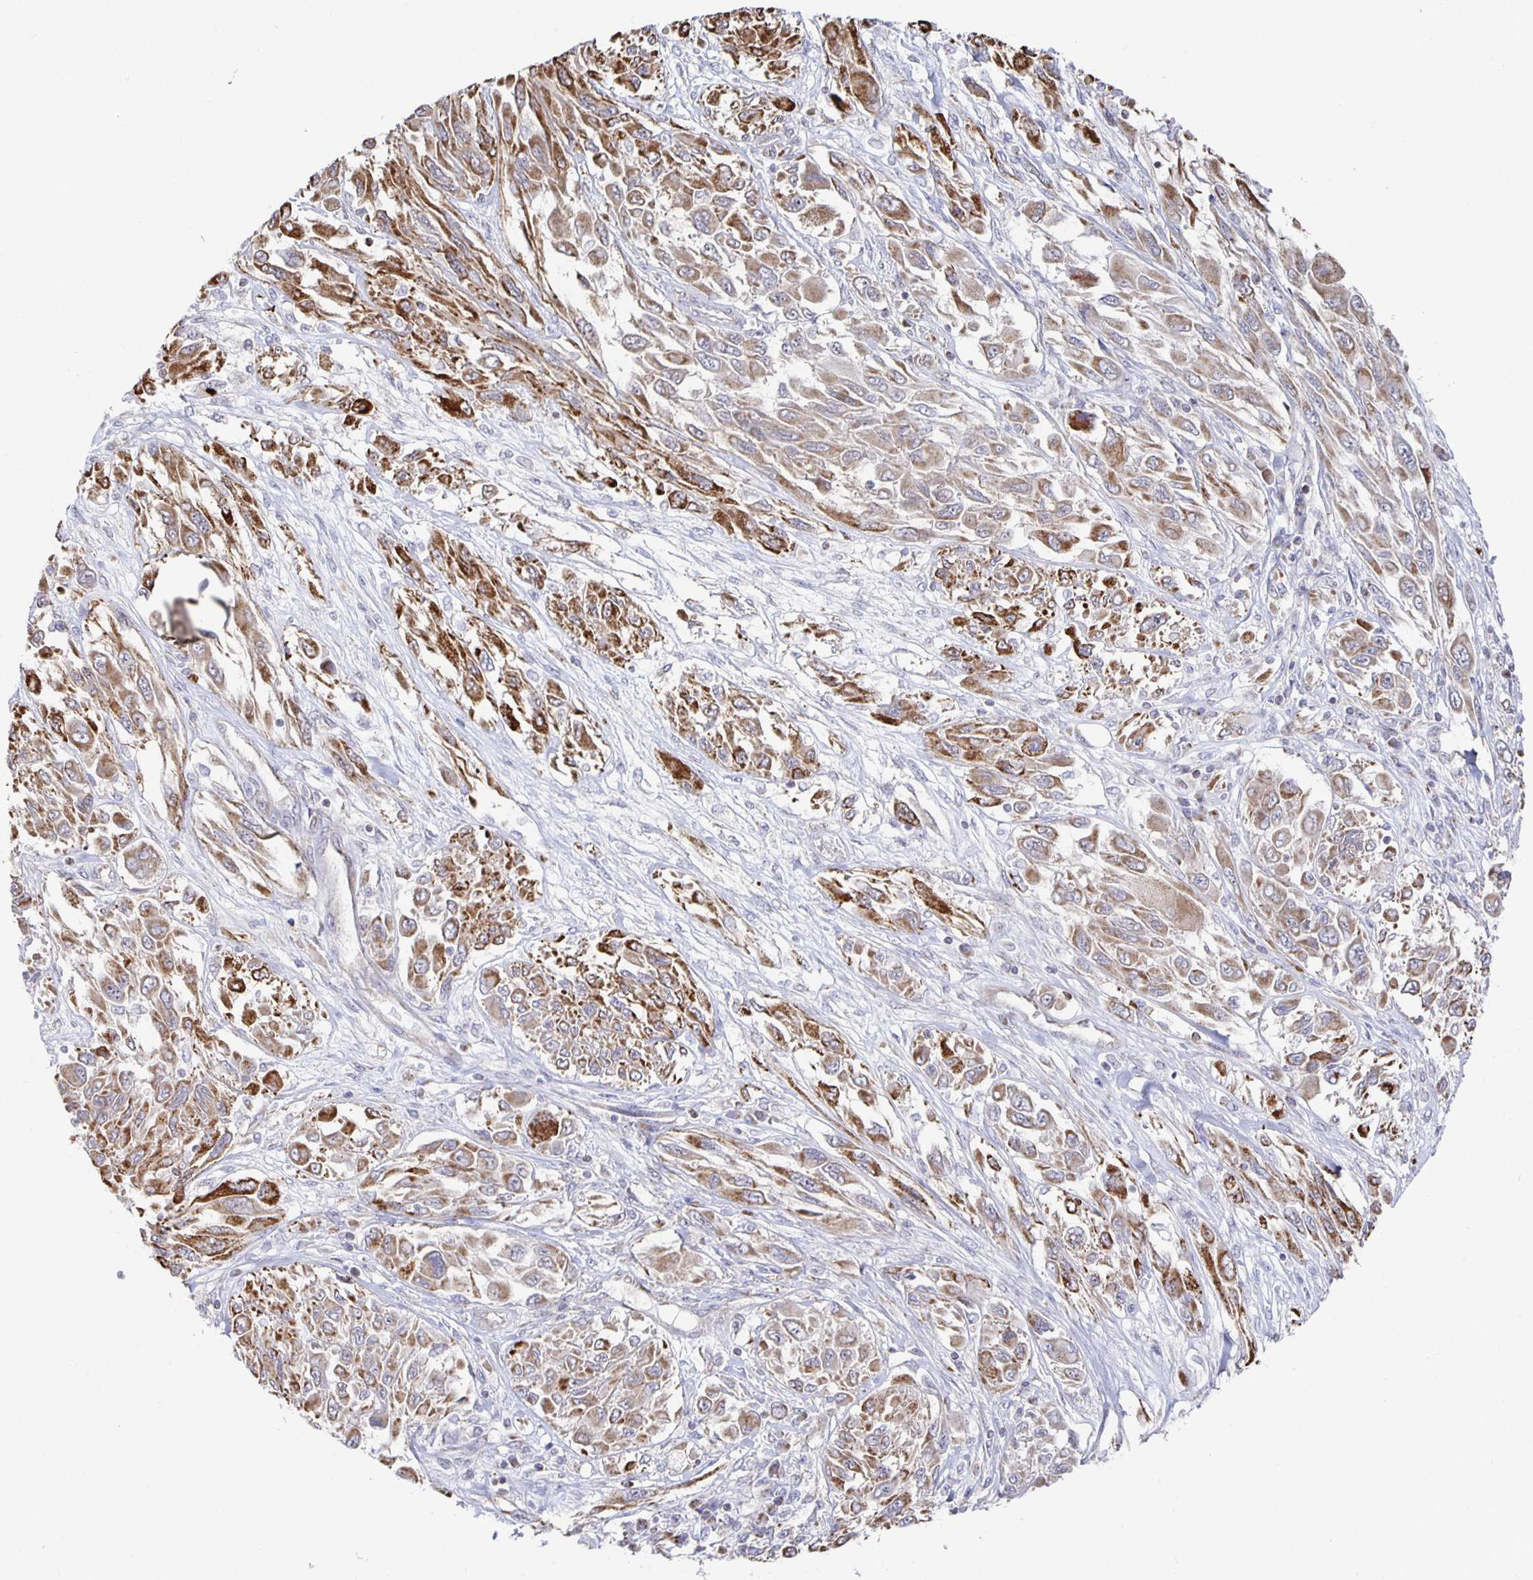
{"staining": {"intensity": "moderate", "quantity": ">75%", "location": "cytoplasmic/membranous"}, "tissue": "melanoma", "cell_type": "Tumor cells", "image_type": "cancer", "snomed": [{"axis": "morphology", "description": "Malignant melanoma, NOS"}, {"axis": "topography", "description": "Skin"}], "caption": "DAB (3,3'-diaminobenzidine) immunohistochemical staining of melanoma shows moderate cytoplasmic/membranous protein expression in about >75% of tumor cells.", "gene": "NKX2-8", "patient": {"sex": "female", "age": 91}}